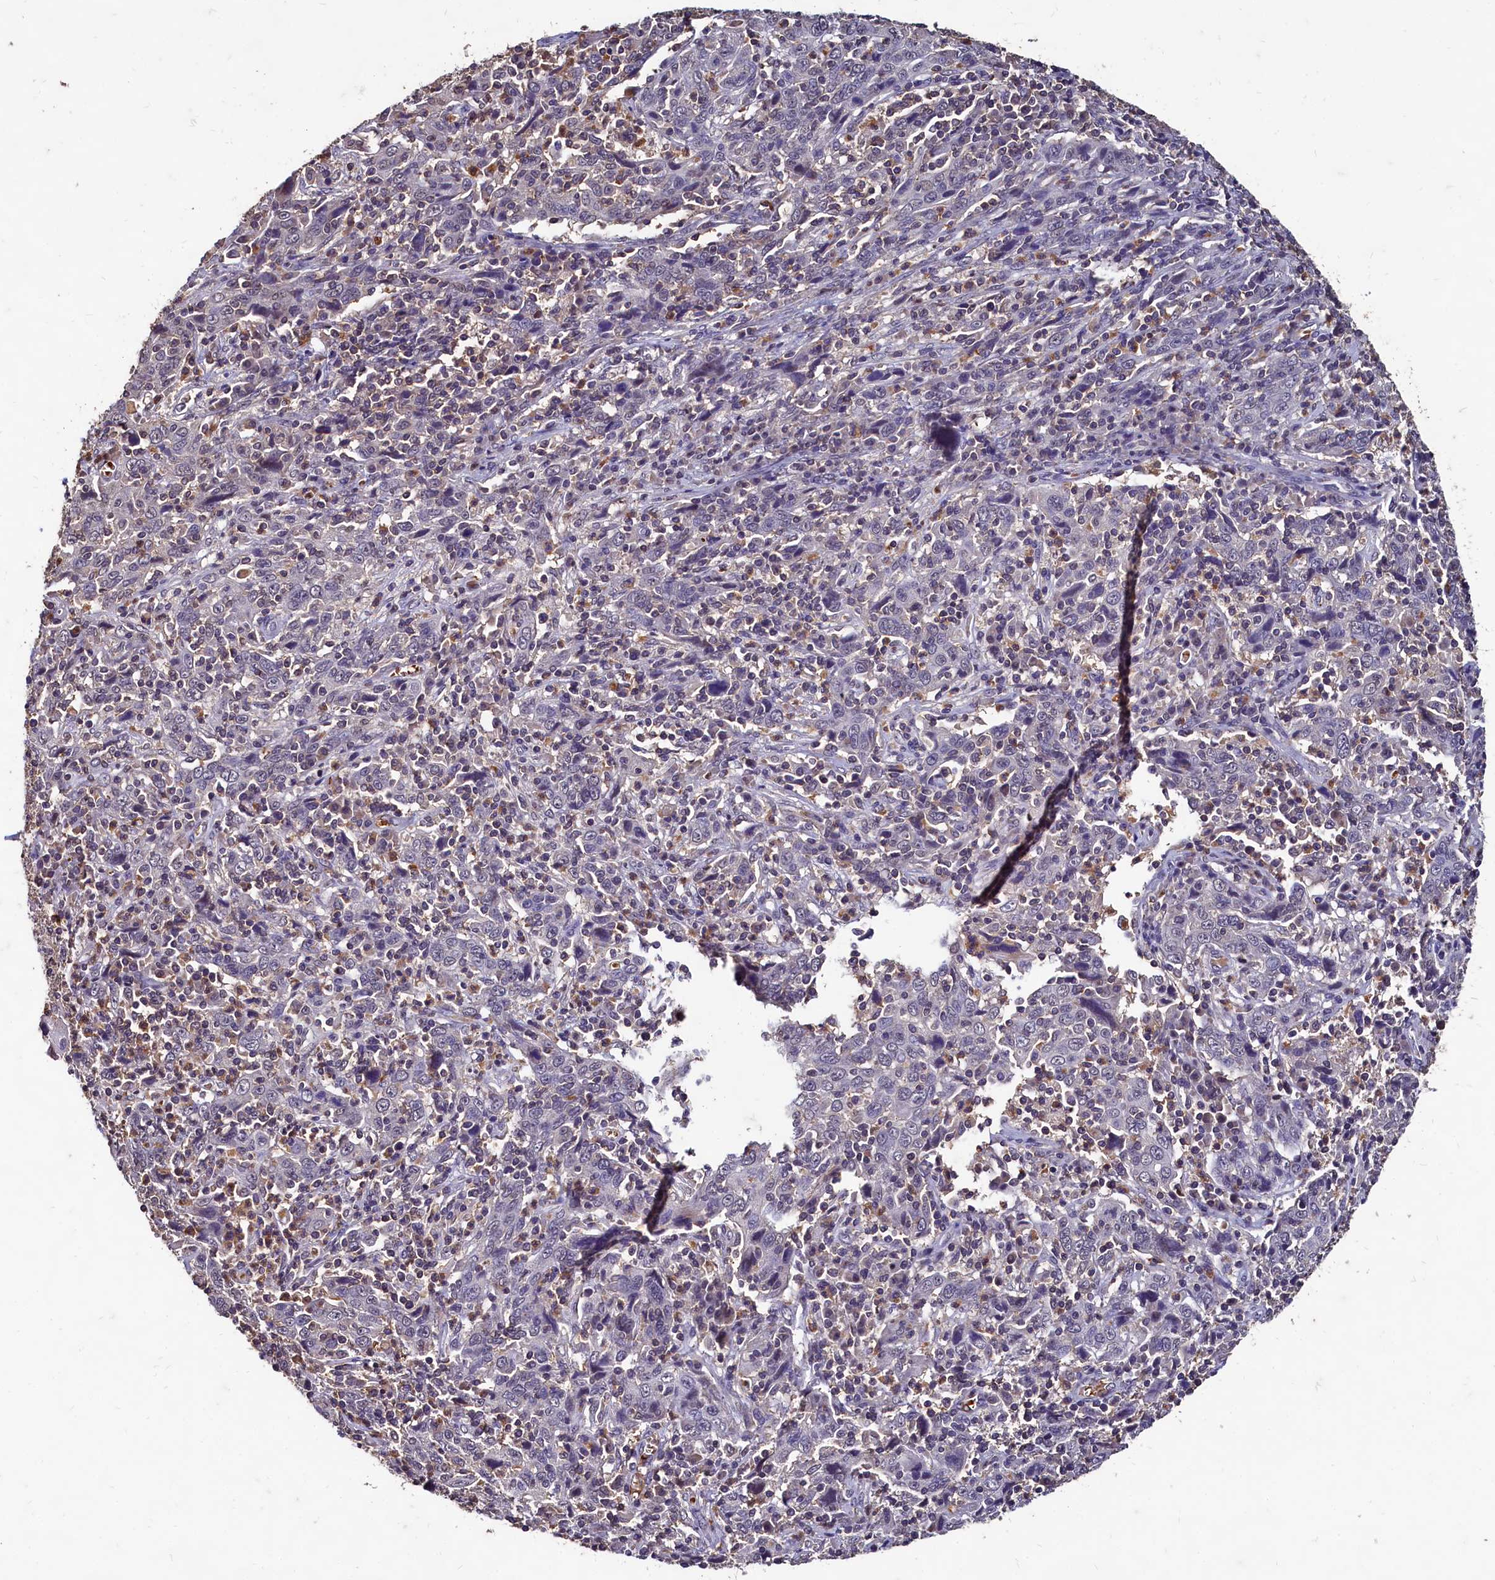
{"staining": {"intensity": "negative", "quantity": "none", "location": "none"}, "tissue": "cervical cancer", "cell_type": "Tumor cells", "image_type": "cancer", "snomed": [{"axis": "morphology", "description": "Squamous cell carcinoma, NOS"}, {"axis": "topography", "description": "Cervix"}], "caption": "The IHC image has no significant positivity in tumor cells of cervical cancer (squamous cell carcinoma) tissue.", "gene": "CSTPP1", "patient": {"sex": "female", "age": 46}}